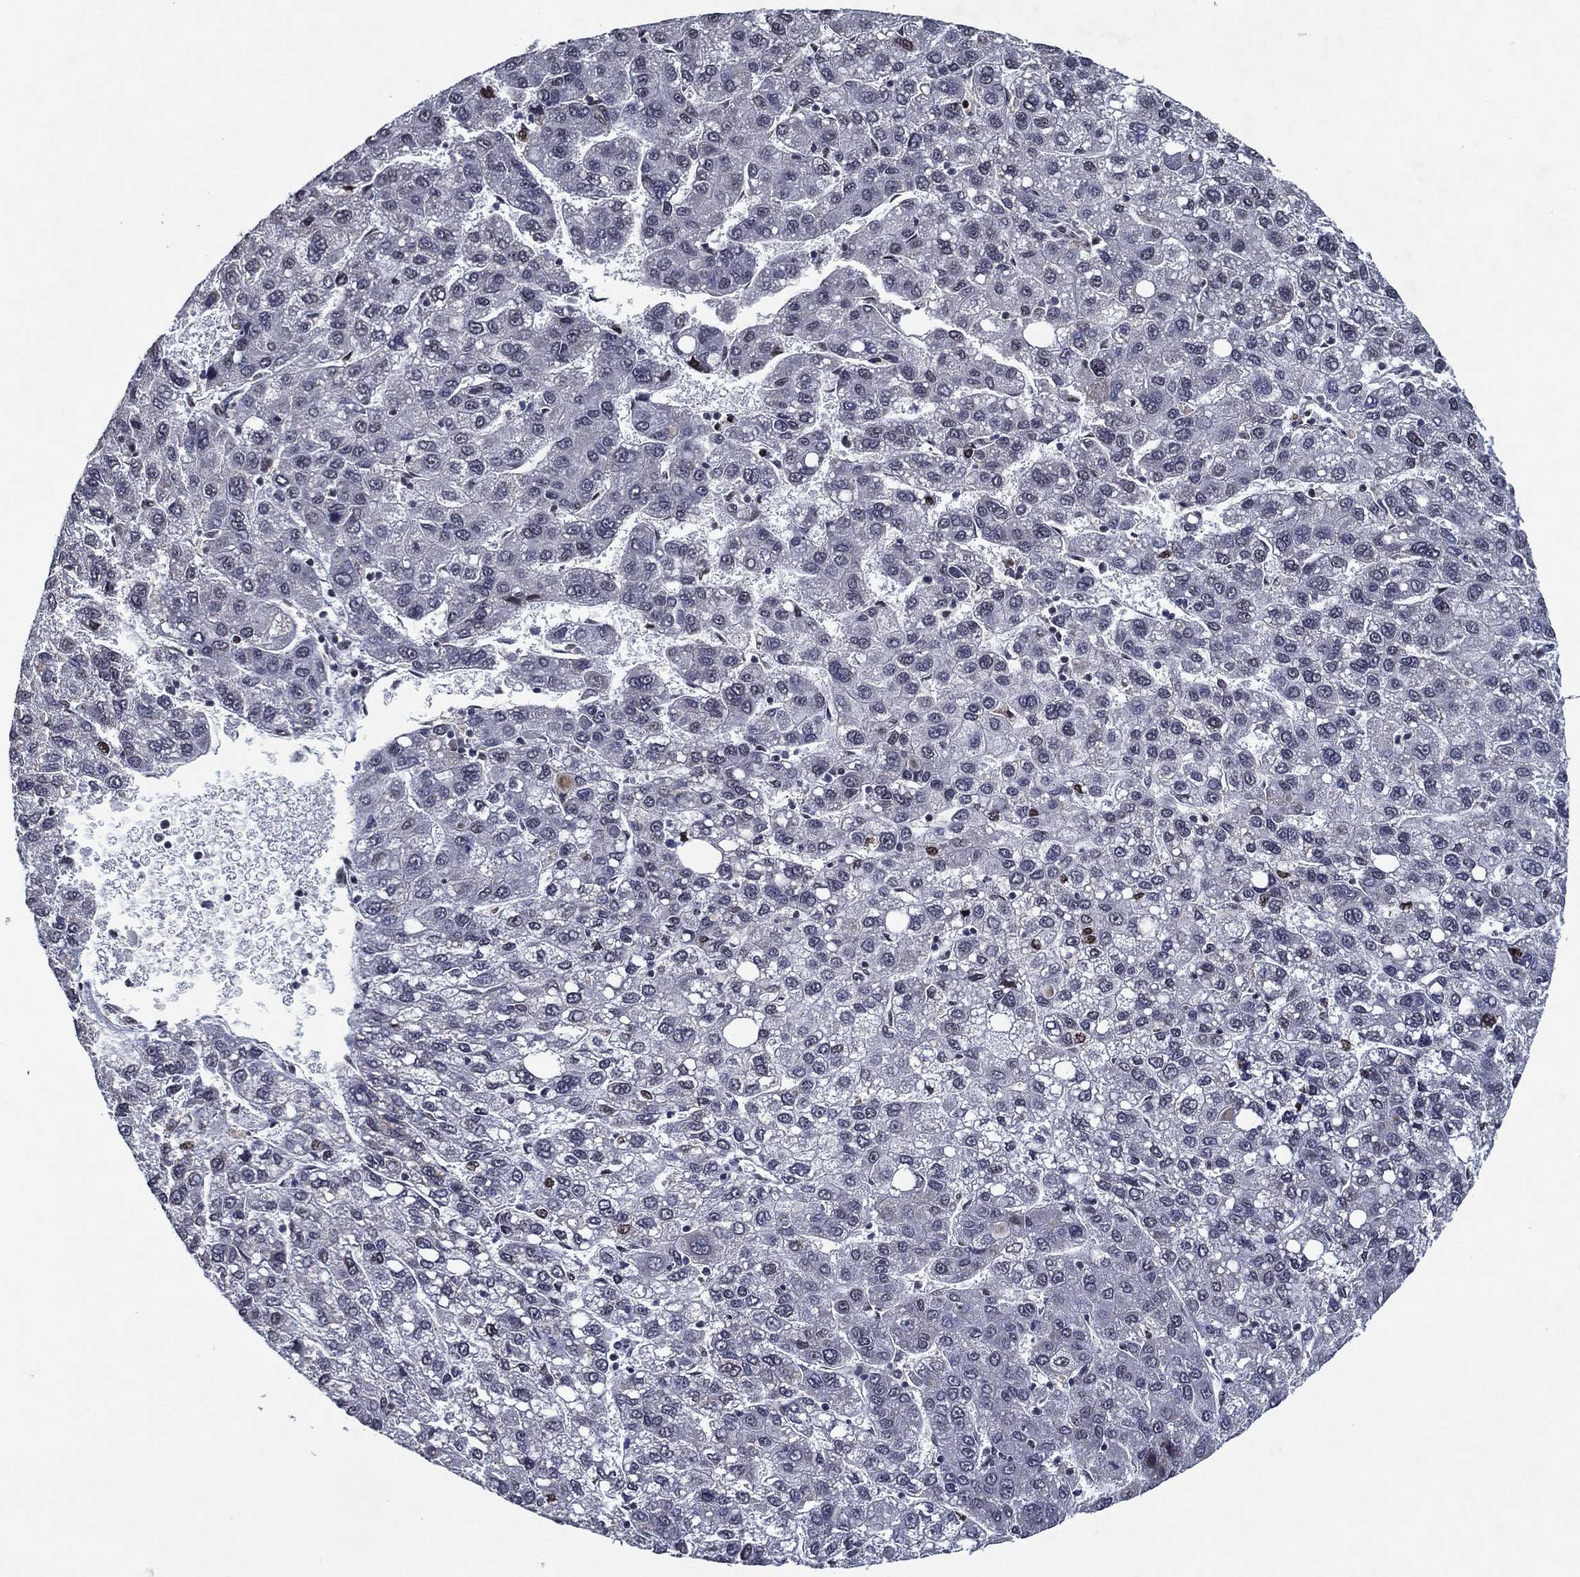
{"staining": {"intensity": "negative", "quantity": "none", "location": "none"}, "tissue": "liver cancer", "cell_type": "Tumor cells", "image_type": "cancer", "snomed": [{"axis": "morphology", "description": "Carcinoma, Hepatocellular, NOS"}, {"axis": "topography", "description": "Liver"}], "caption": "Immunohistochemical staining of liver cancer shows no significant expression in tumor cells. (DAB (3,3'-diaminobenzidine) immunohistochemistry (IHC) with hematoxylin counter stain).", "gene": "ZBTB42", "patient": {"sex": "female", "age": 82}}